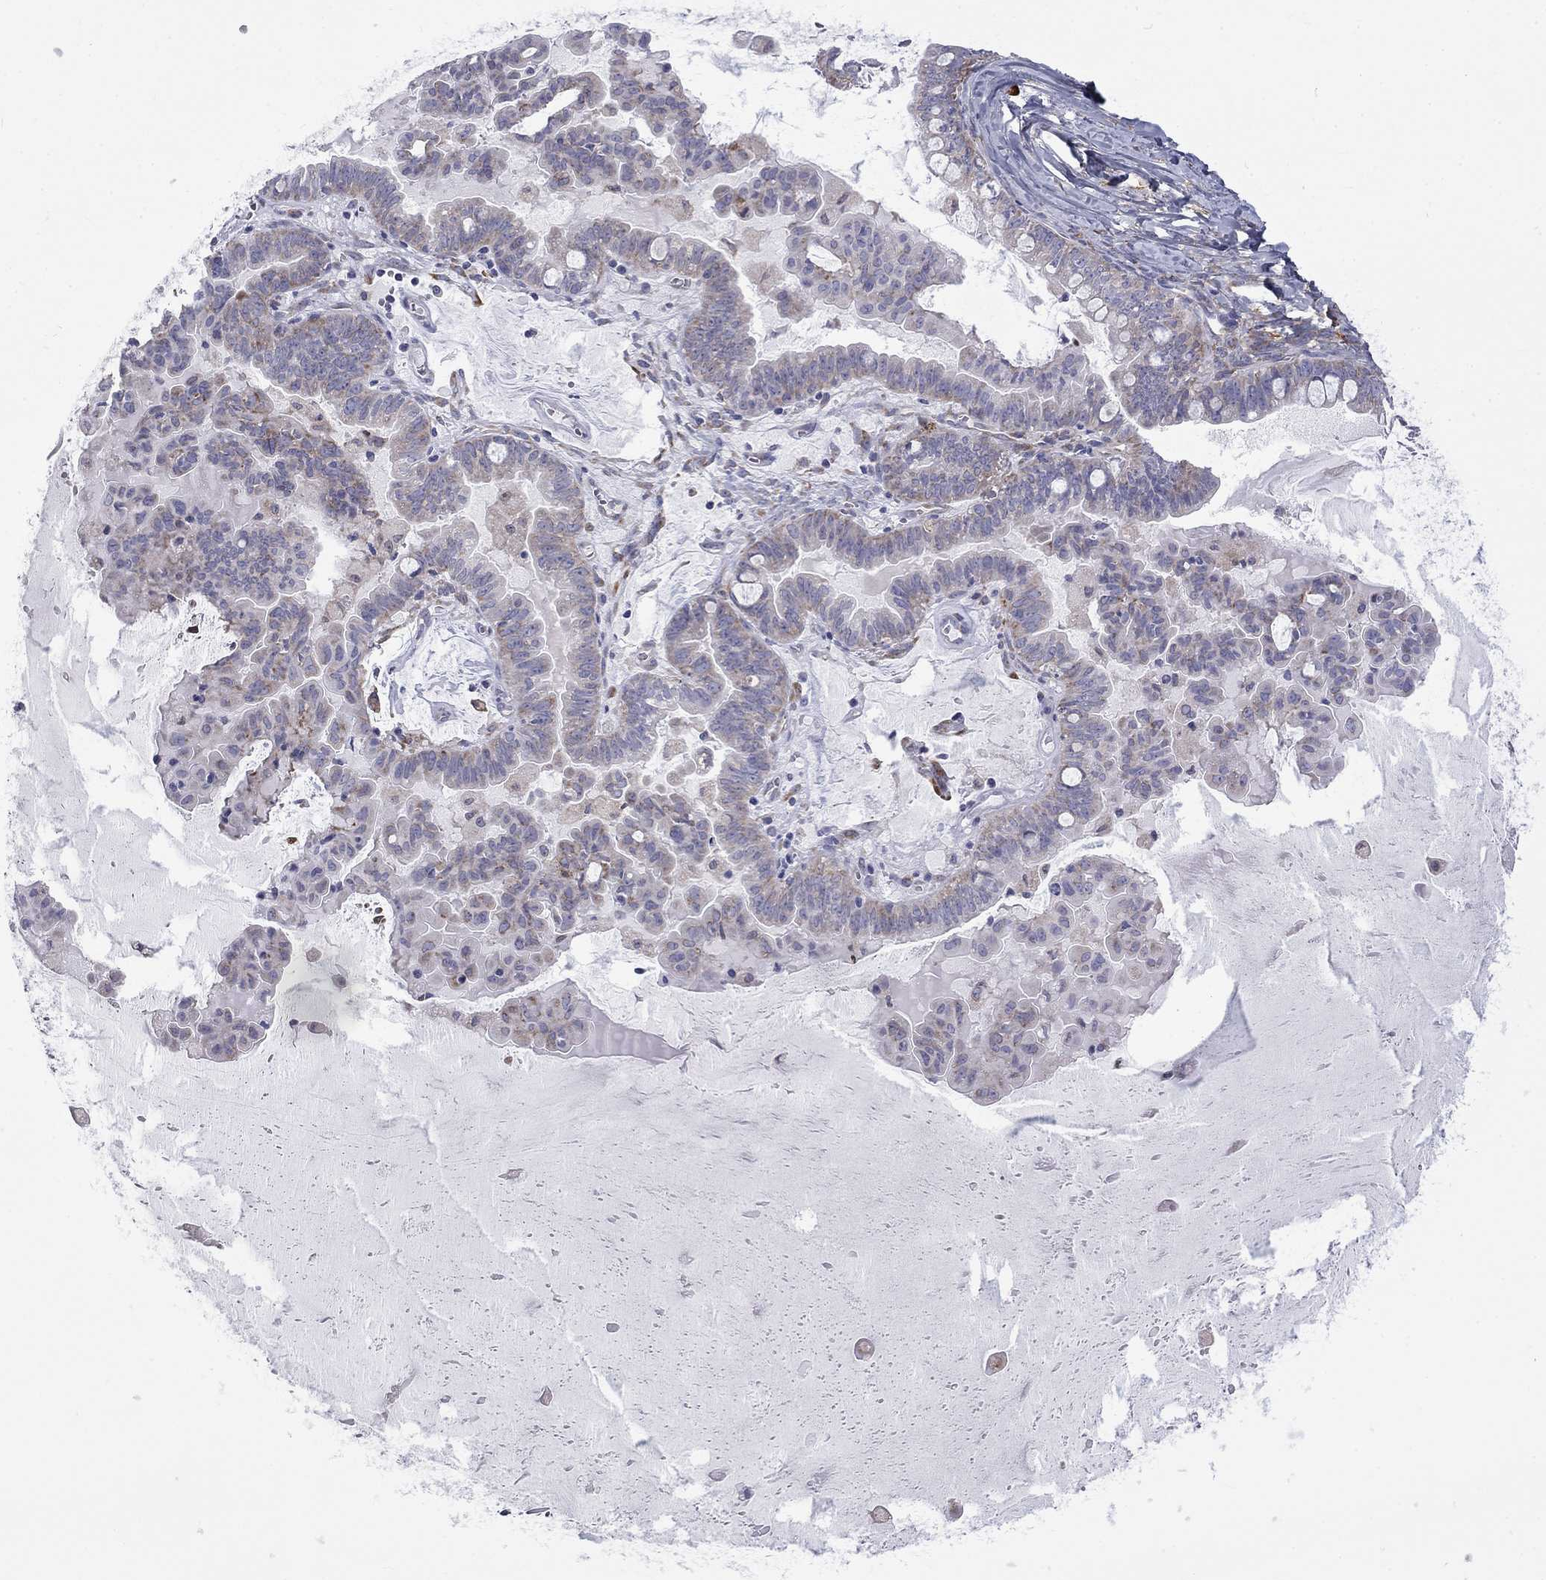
{"staining": {"intensity": "weak", "quantity": "<25%", "location": "cytoplasmic/membranous"}, "tissue": "ovarian cancer", "cell_type": "Tumor cells", "image_type": "cancer", "snomed": [{"axis": "morphology", "description": "Cystadenocarcinoma, mucinous, NOS"}, {"axis": "topography", "description": "Ovary"}], "caption": "High power microscopy histopathology image of an immunohistochemistry (IHC) image of ovarian cancer (mucinous cystadenocarcinoma), revealing no significant staining in tumor cells.", "gene": "PABPC4", "patient": {"sex": "female", "age": 63}}